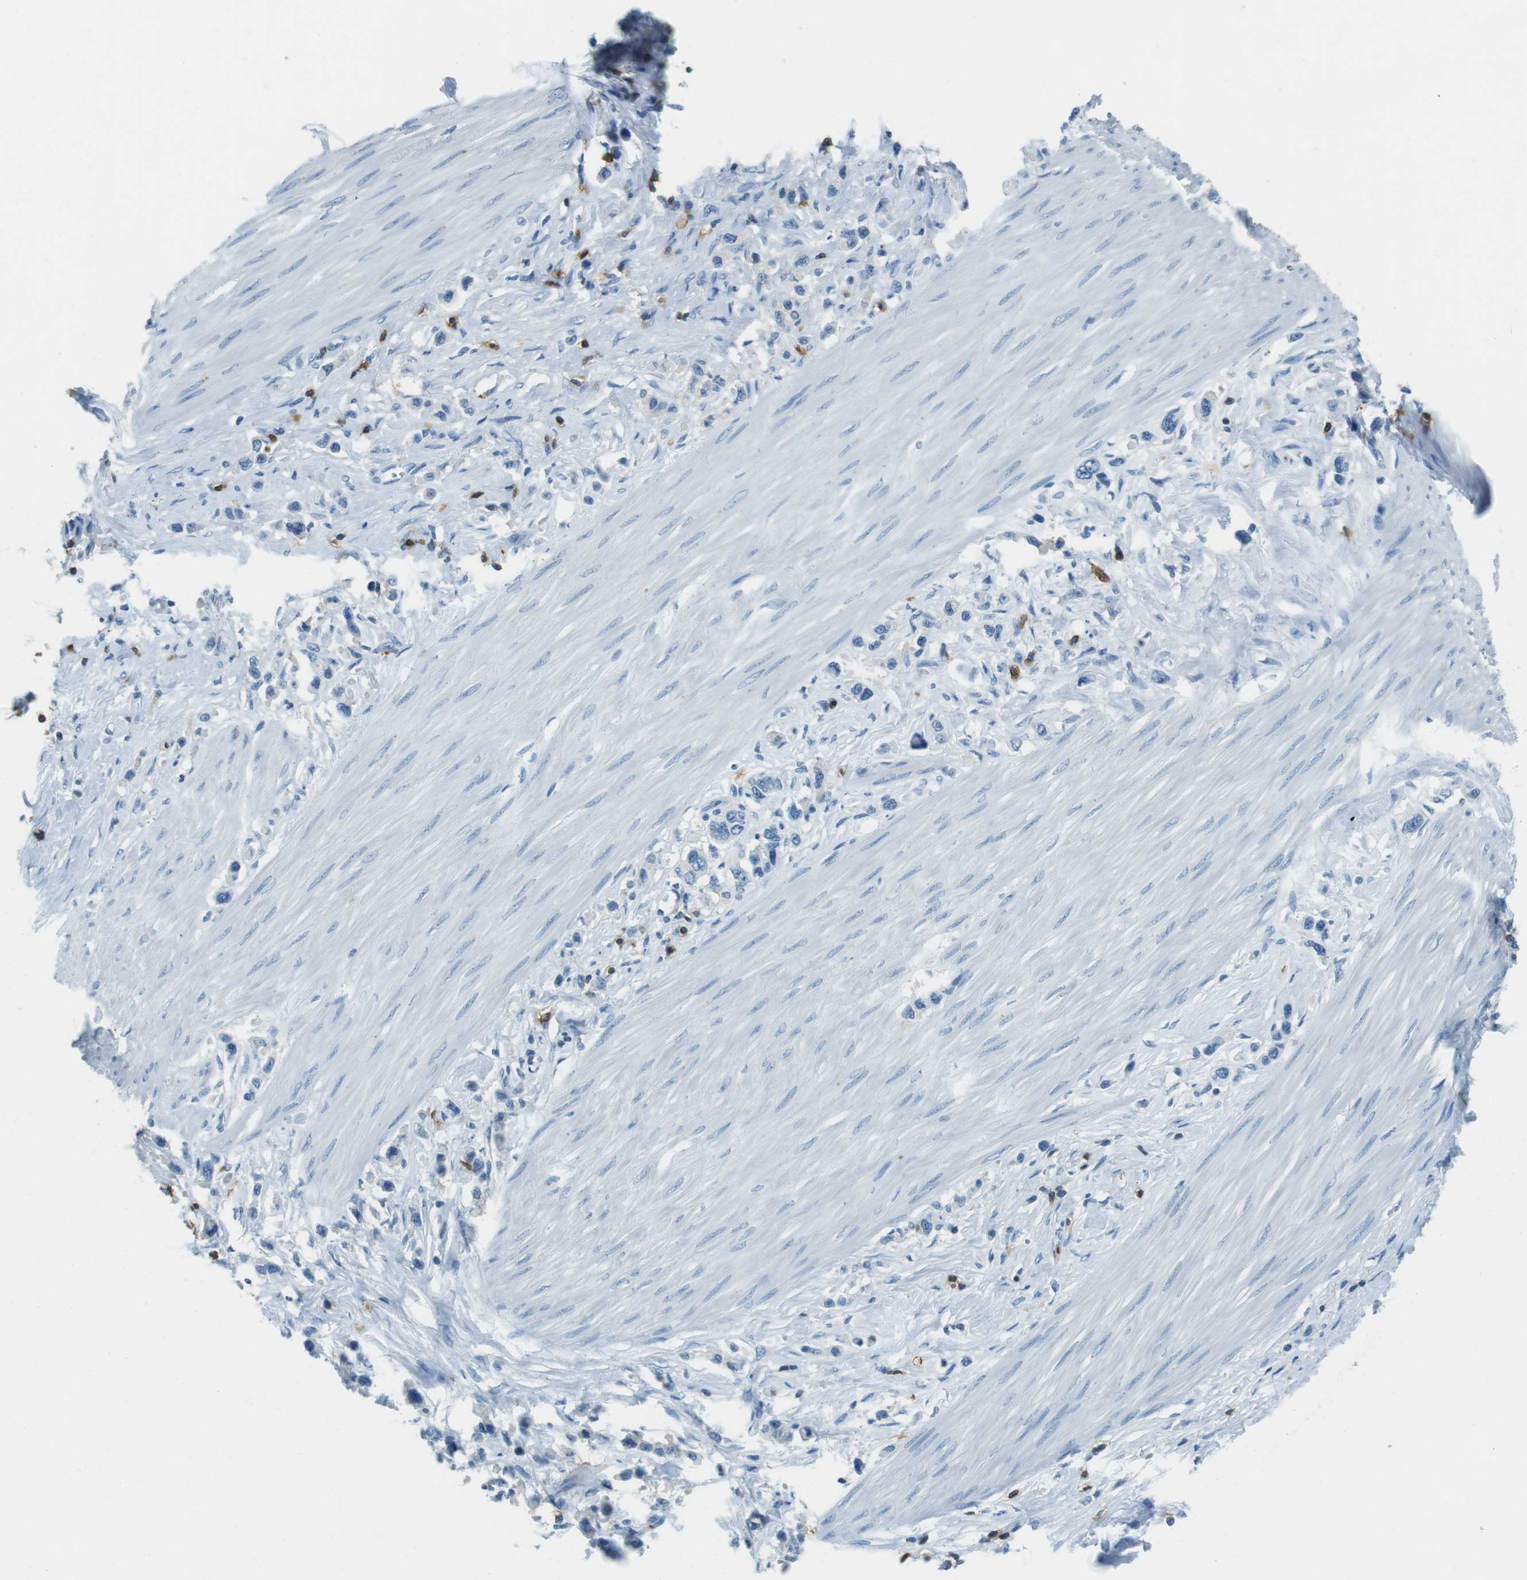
{"staining": {"intensity": "negative", "quantity": "none", "location": "none"}, "tissue": "stomach cancer", "cell_type": "Tumor cells", "image_type": "cancer", "snomed": [{"axis": "morphology", "description": "Adenocarcinoma, NOS"}, {"axis": "topography", "description": "Stomach"}], "caption": "Adenocarcinoma (stomach) stained for a protein using IHC shows no positivity tumor cells.", "gene": "LAT", "patient": {"sex": "female", "age": 65}}